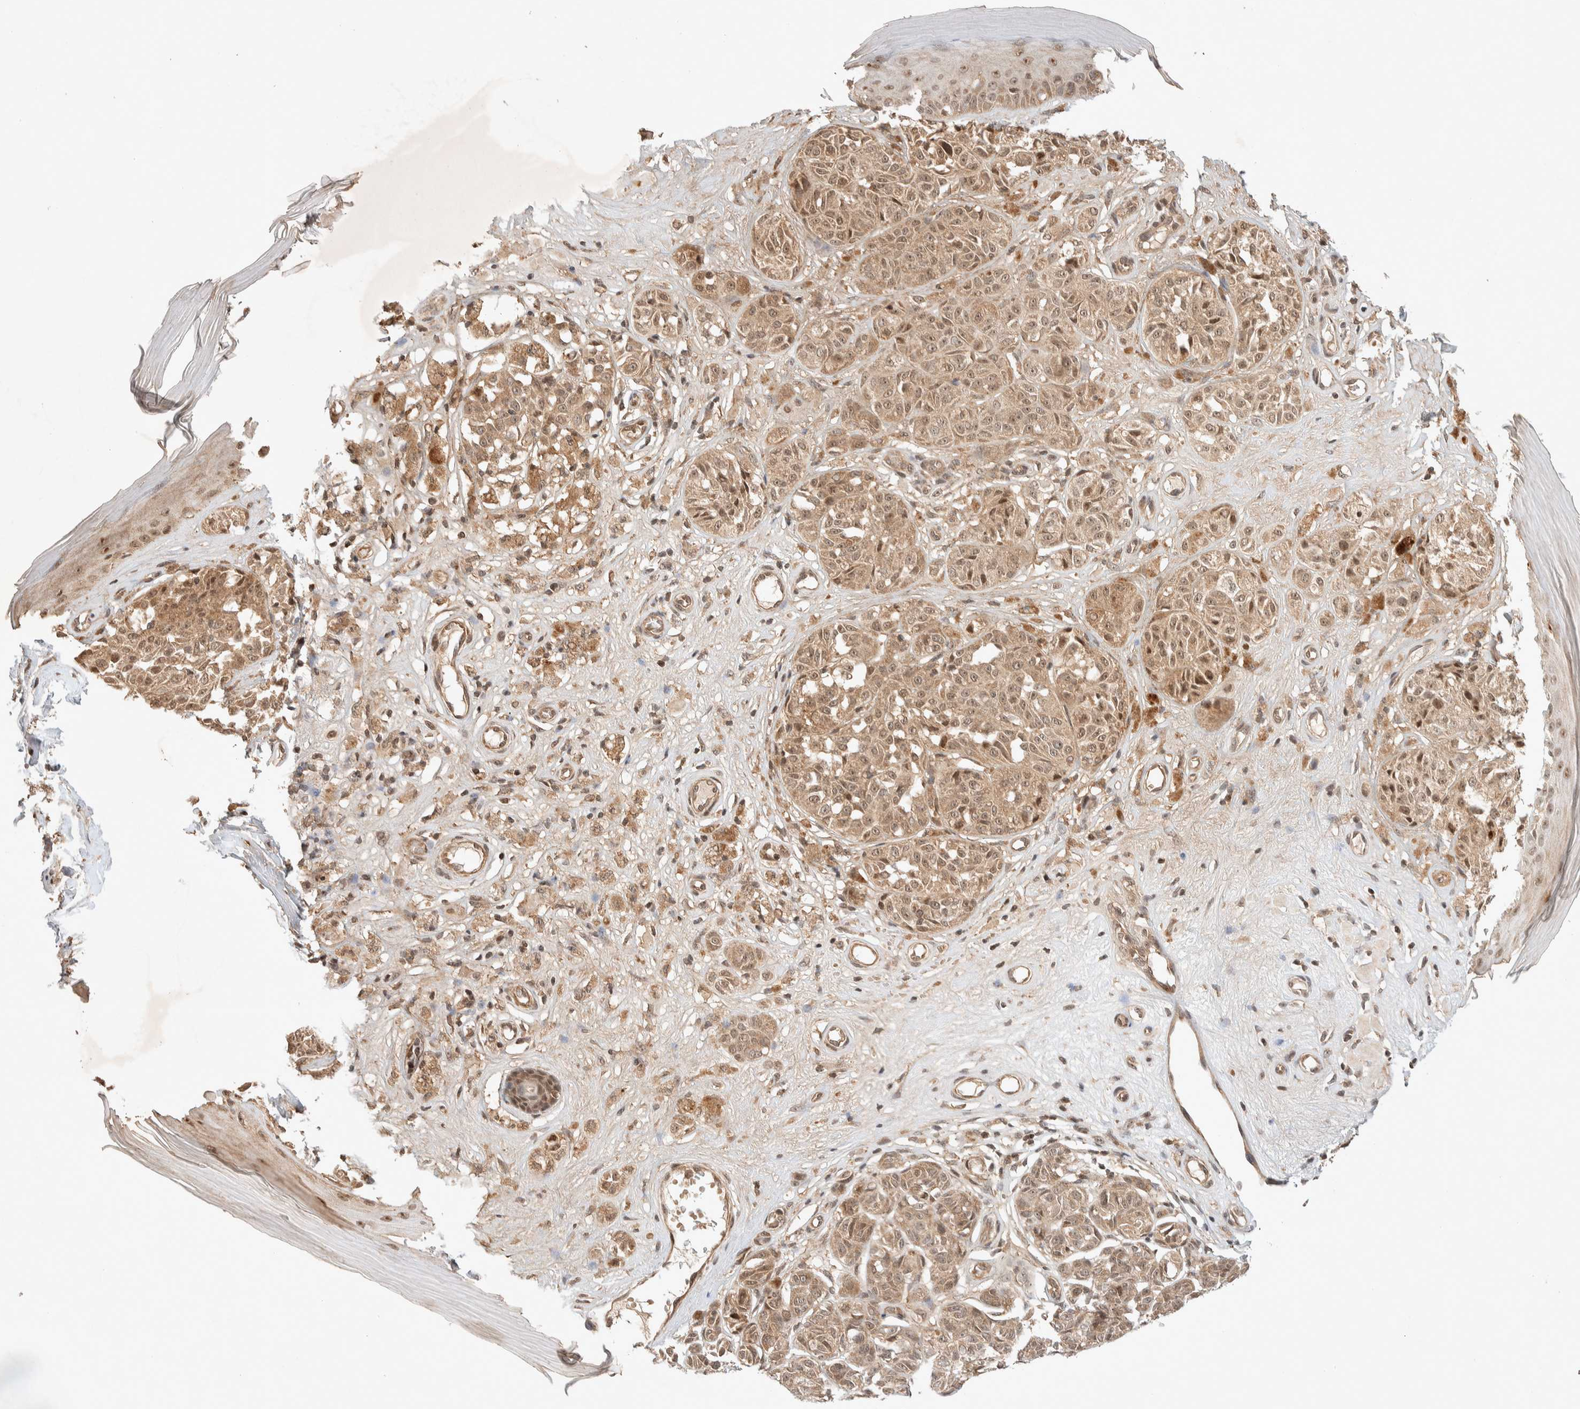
{"staining": {"intensity": "weak", "quantity": ">75%", "location": "cytoplasmic/membranous,nuclear"}, "tissue": "melanoma", "cell_type": "Tumor cells", "image_type": "cancer", "snomed": [{"axis": "morphology", "description": "Malignant melanoma, NOS"}, {"axis": "topography", "description": "Skin"}], "caption": "A brown stain shows weak cytoplasmic/membranous and nuclear staining of a protein in melanoma tumor cells.", "gene": "THRA", "patient": {"sex": "female", "age": 64}}